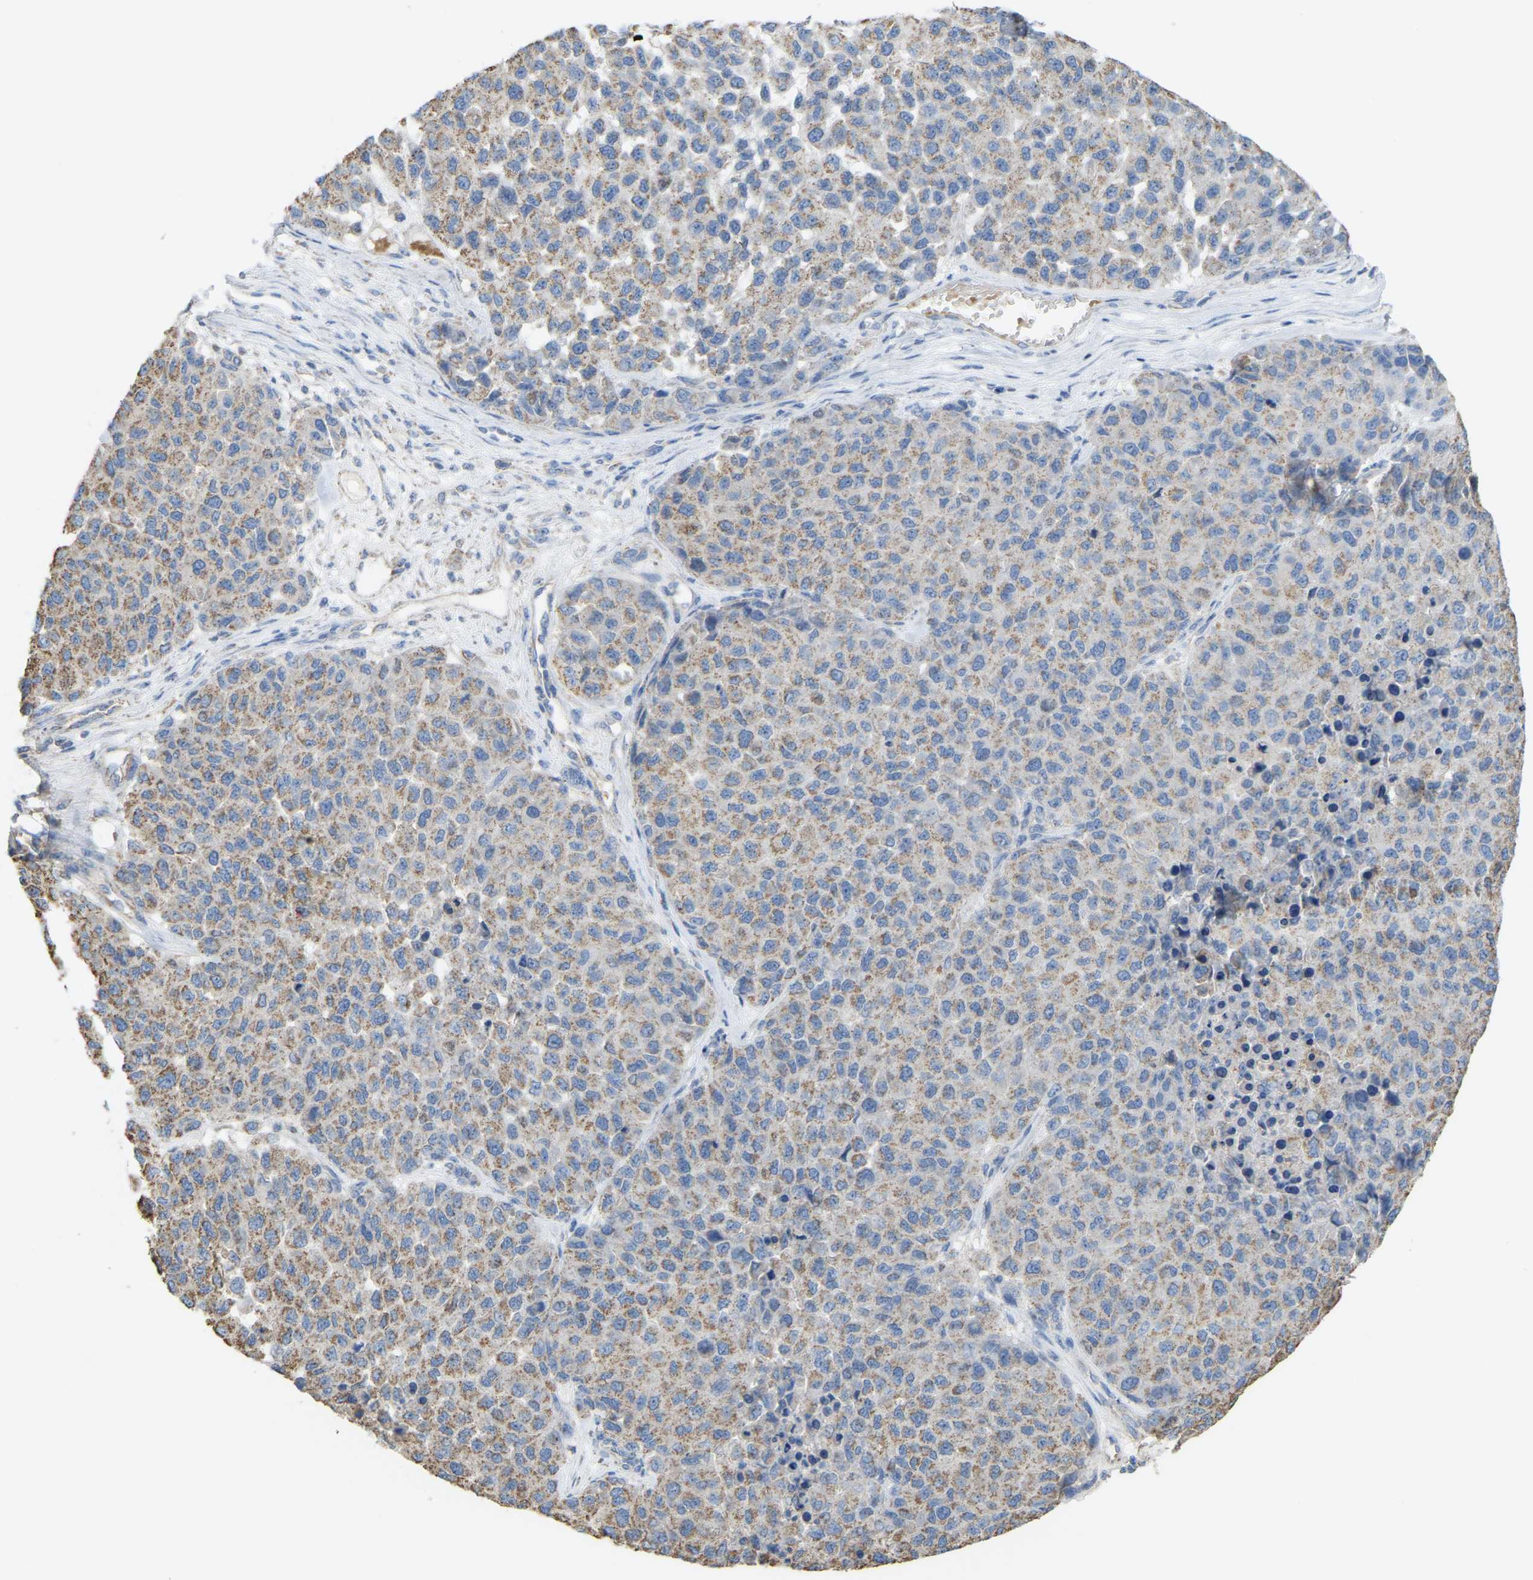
{"staining": {"intensity": "weak", "quantity": ">75%", "location": "cytoplasmic/membranous"}, "tissue": "melanoma", "cell_type": "Tumor cells", "image_type": "cancer", "snomed": [{"axis": "morphology", "description": "Malignant melanoma, NOS"}, {"axis": "topography", "description": "Skin"}], "caption": "Protein expression analysis of human melanoma reveals weak cytoplasmic/membranous positivity in about >75% of tumor cells.", "gene": "SERPINB5", "patient": {"sex": "male", "age": 62}}